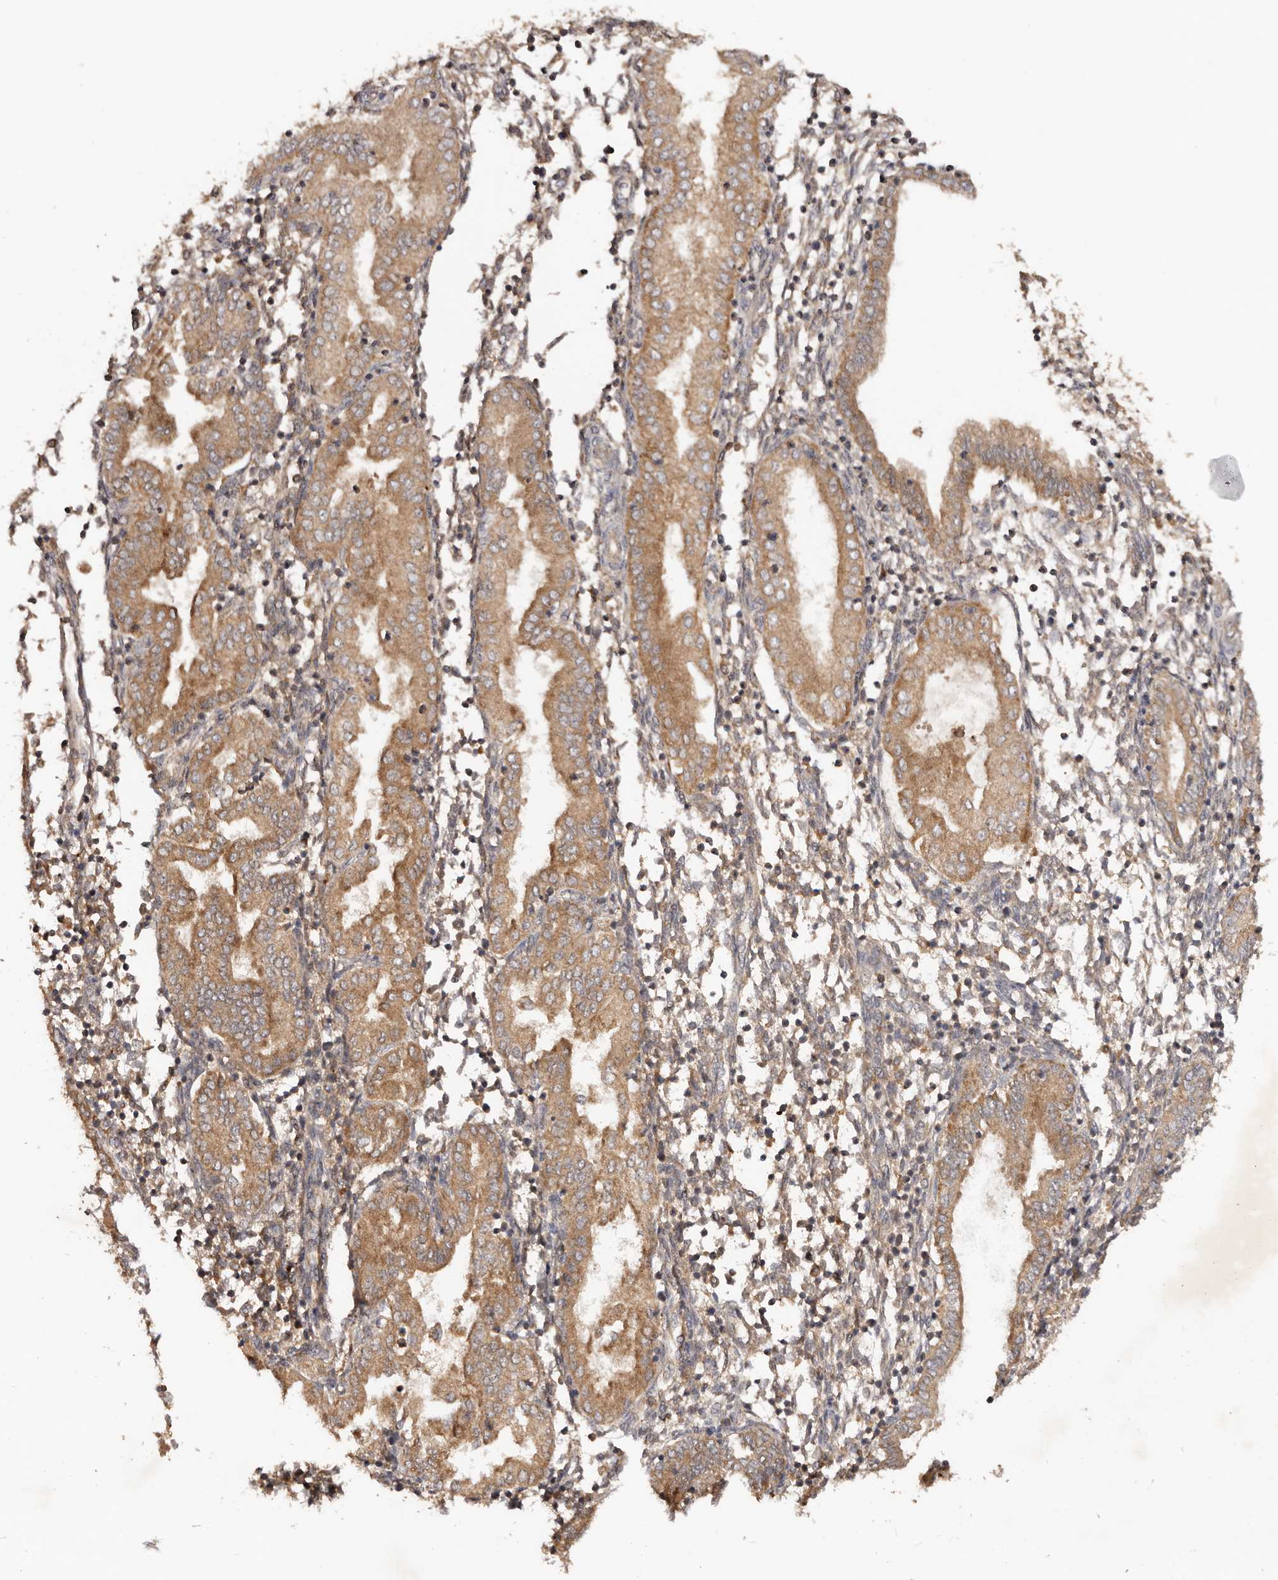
{"staining": {"intensity": "negative", "quantity": "none", "location": "none"}, "tissue": "endometrium", "cell_type": "Cells in endometrial stroma", "image_type": "normal", "snomed": [{"axis": "morphology", "description": "Normal tissue, NOS"}, {"axis": "topography", "description": "Endometrium"}], "caption": "High power microscopy photomicrograph of an immunohistochemistry micrograph of benign endometrium, revealing no significant expression in cells in endometrial stroma. (DAB (3,3'-diaminobenzidine) immunohistochemistry, high magnification).", "gene": "PKIB", "patient": {"sex": "female", "age": 53}}